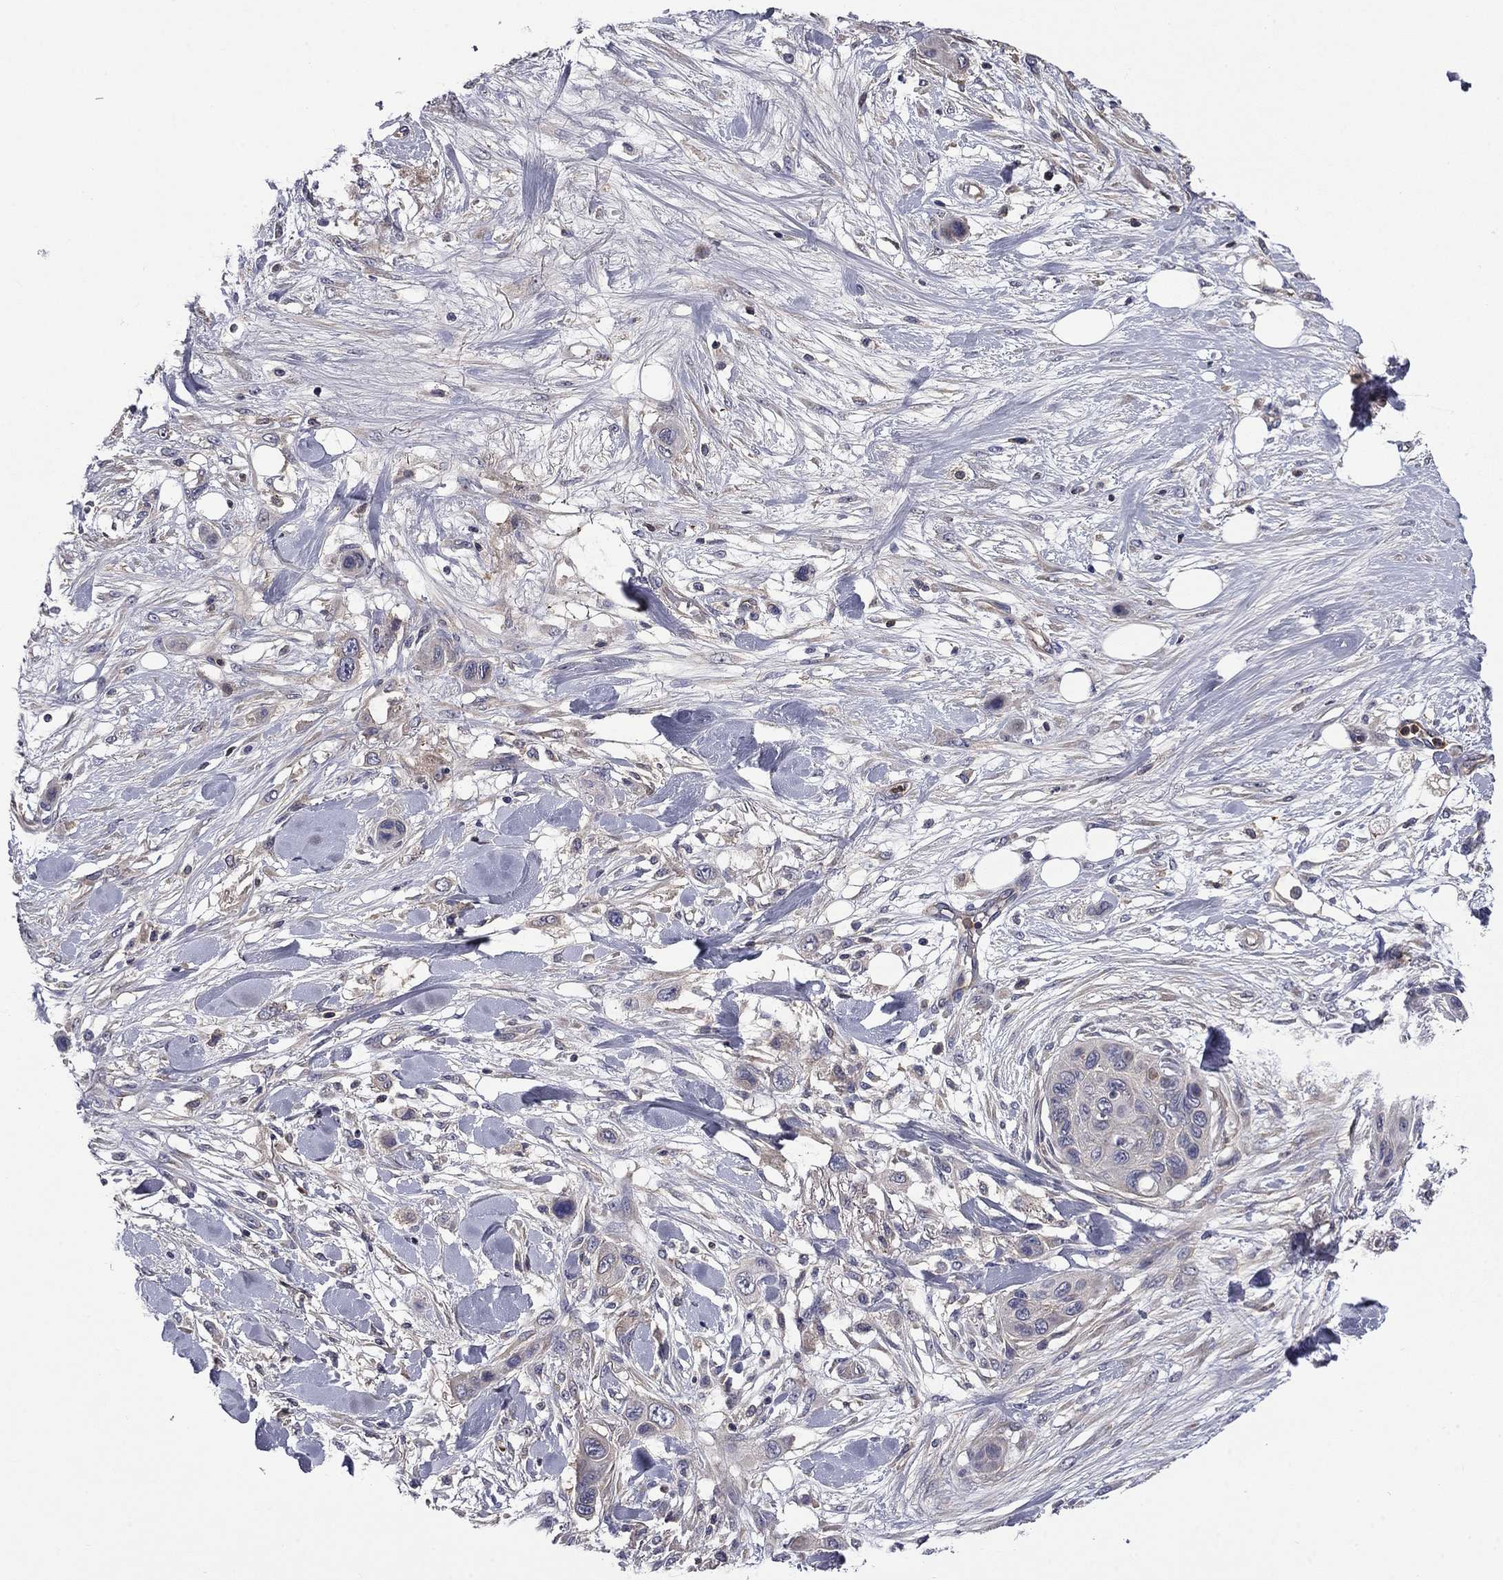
{"staining": {"intensity": "negative", "quantity": "none", "location": "none"}, "tissue": "skin cancer", "cell_type": "Tumor cells", "image_type": "cancer", "snomed": [{"axis": "morphology", "description": "Squamous cell carcinoma, NOS"}, {"axis": "topography", "description": "Skin"}], "caption": "Tumor cells are negative for brown protein staining in skin cancer (squamous cell carcinoma). The staining is performed using DAB brown chromogen with nuclei counter-stained in using hematoxylin.", "gene": "CEACAM7", "patient": {"sex": "male", "age": 79}}